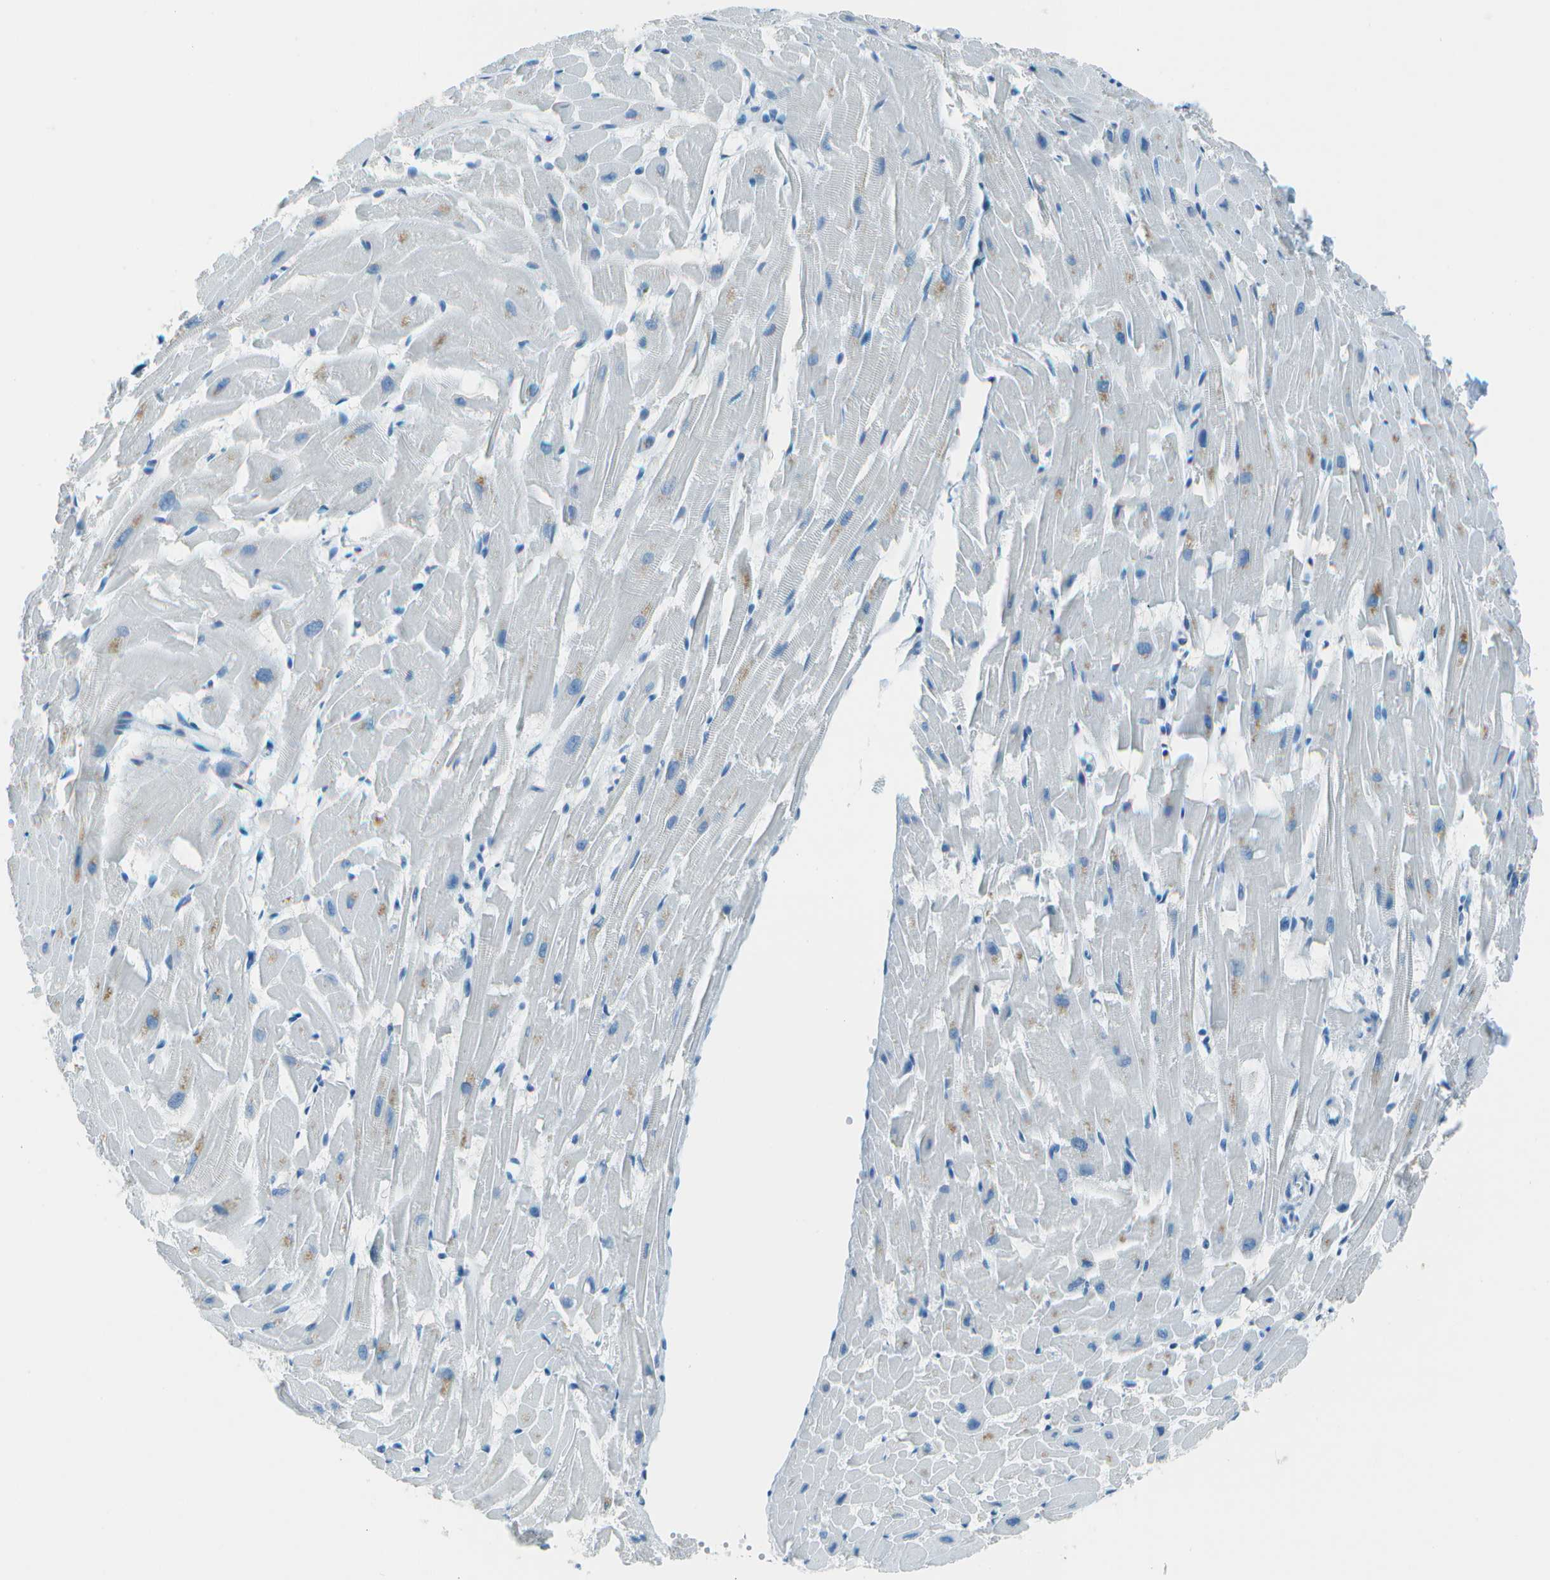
{"staining": {"intensity": "negative", "quantity": "none", "location": "none"}, "tissue": "heart muscle", "cell_type": "Cardiomyocytes", "image_type": "normal", "snomed": [{"axis": "morphology", "description": "Normal tissue, NOS"}, {"axis": "topography", "description": "Heart"}], "caption": "High magnification brightfield microscopy of normal heart muscle stained with DAB (3,3'-diaminobenzidine) (brown) and counterstained with hematoxylin (blue): cardiomyocytes show no significant positivity. Nuclei are stained in blue.", "gene": "FGF1", "patient": {"sex": "female", "age": 19}}